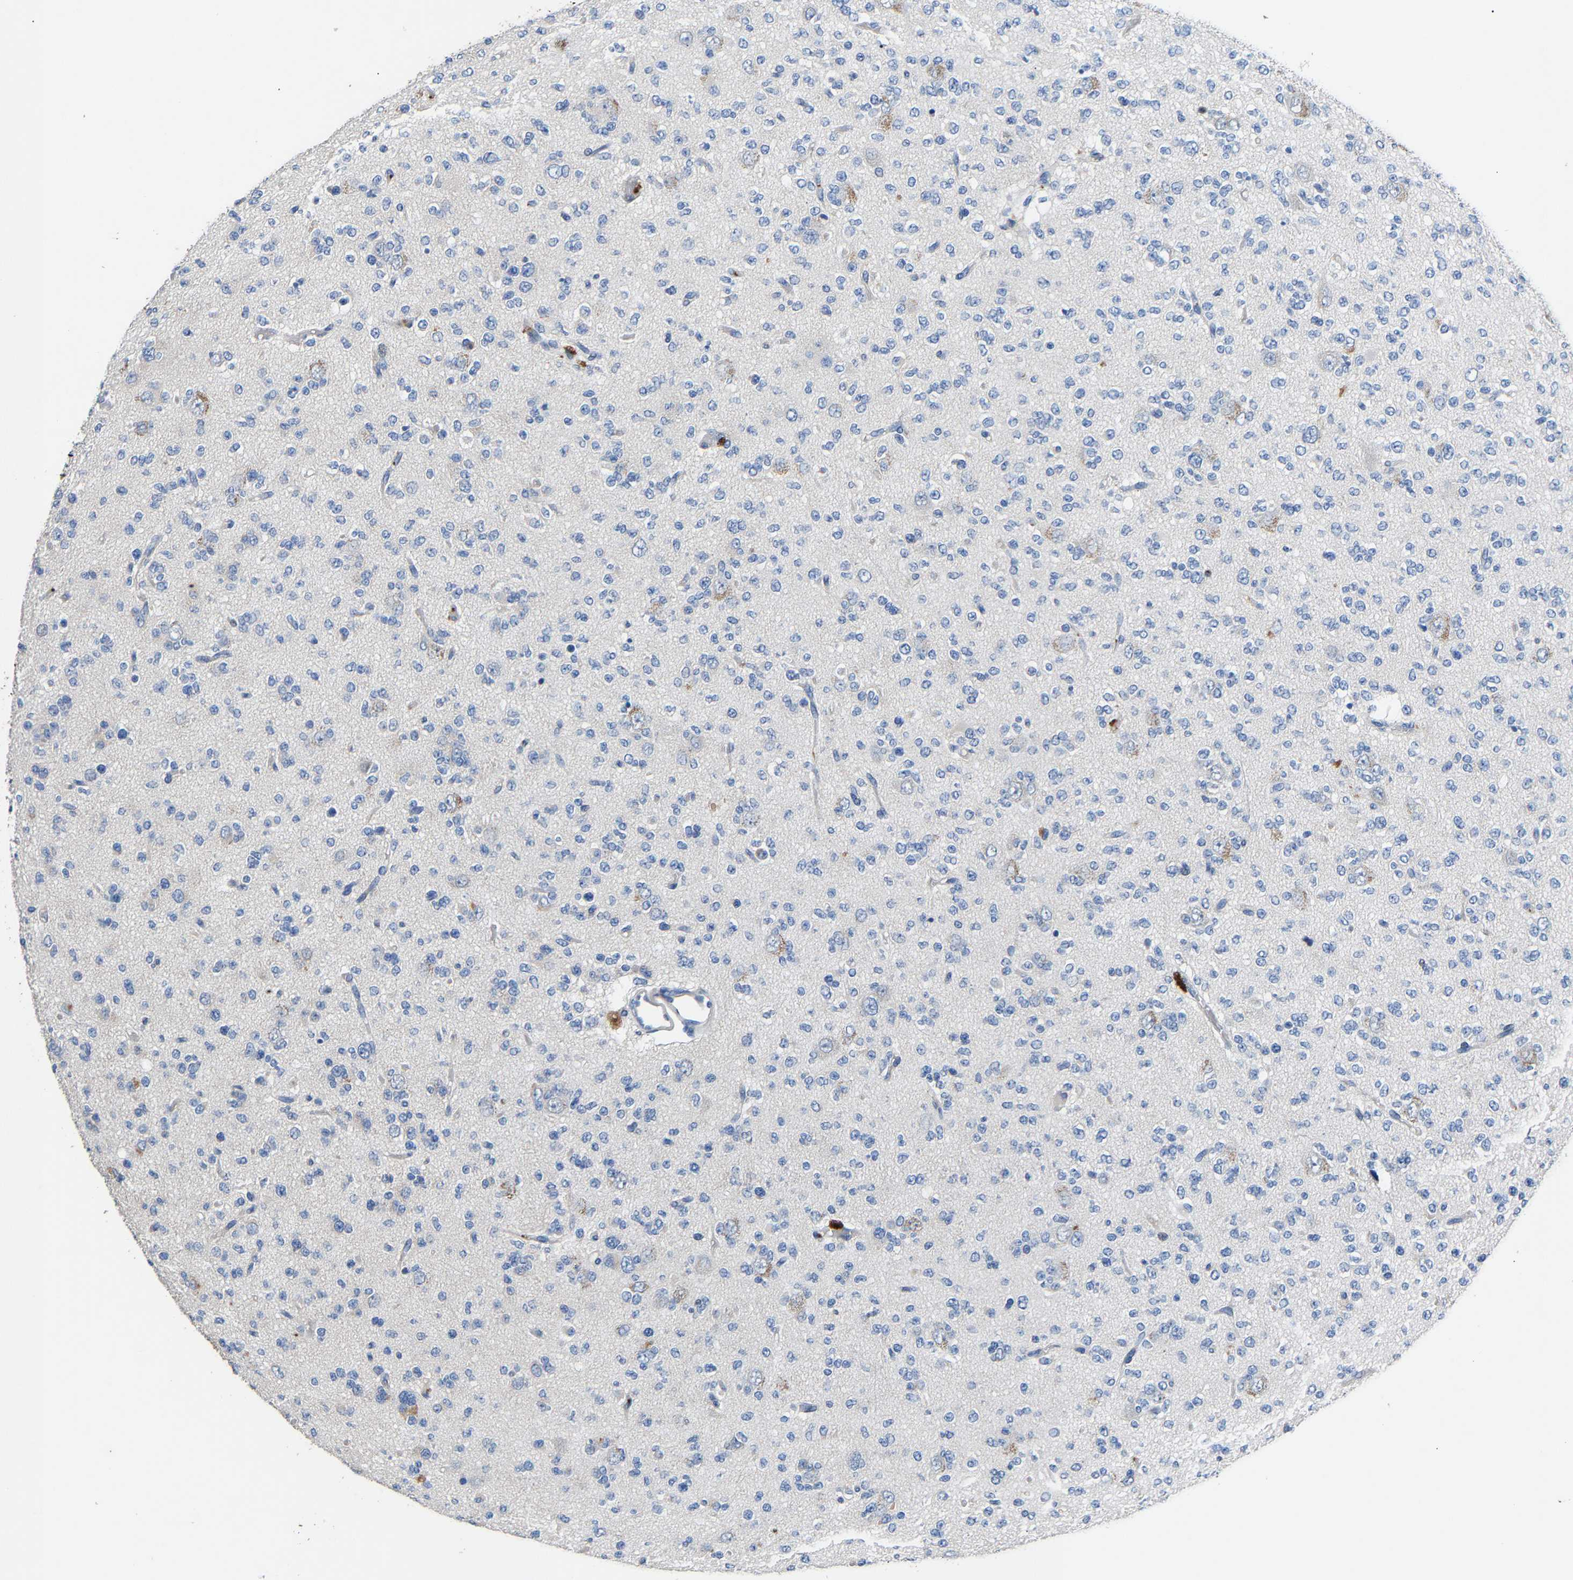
{"staining": {"intensity": "negative", "quantity": "none", "location": "none"}, "tissue": "glioma", "cell_type": "Tumor cells", "image_type": "cancer", "snomed": [{"axis": "morphology", "description": "Glioma, malignant, Low grade"}, {"axis": "topography", "description": "Brain"}], "caption": "Immunohistochemical staining of human malignant glioma (low-grade) reveals no significant expression in tumor cells.", "gene": "CCDC171", "patient": {"sex": "male", "age": 38}}